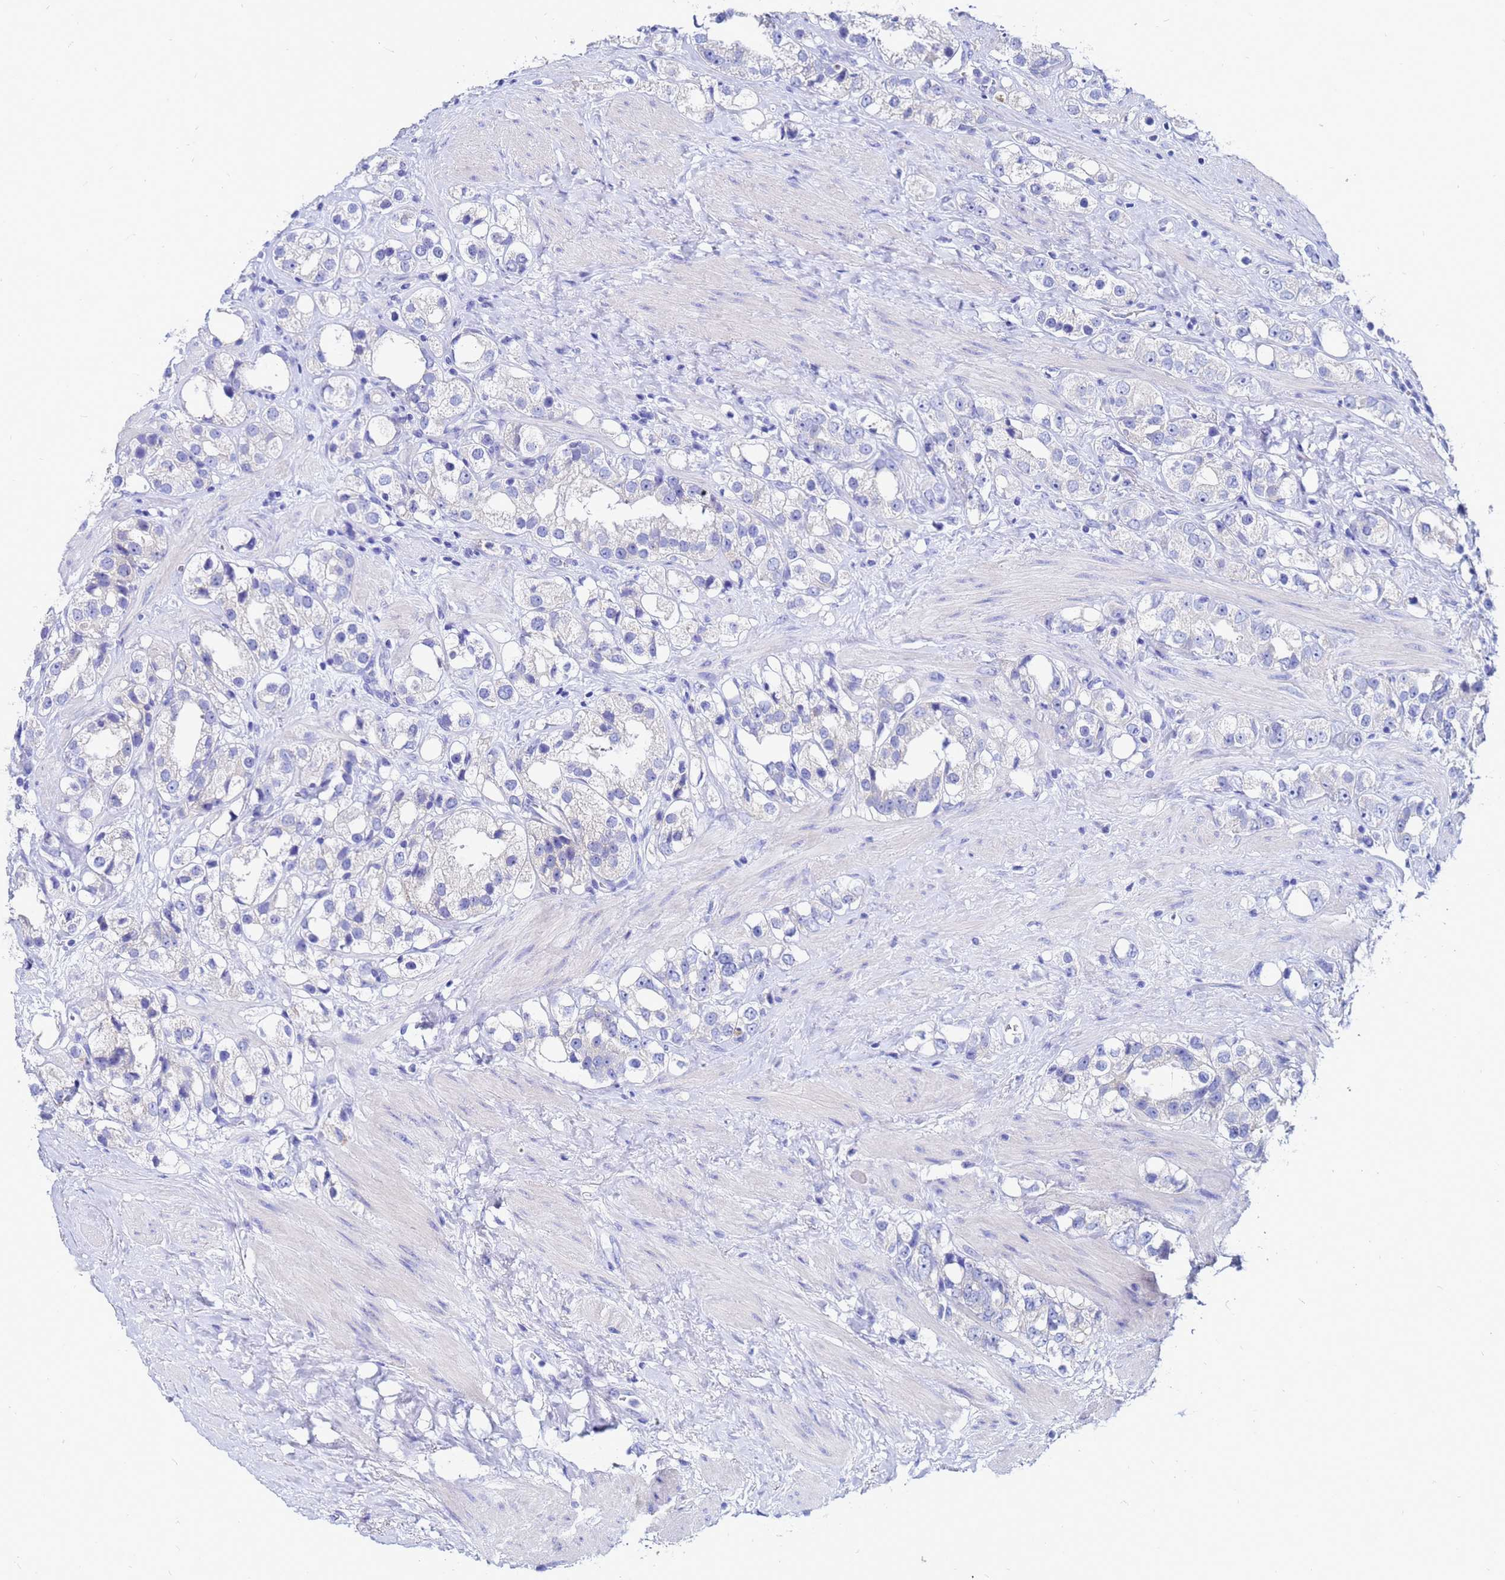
{"staining": {"intensity": "negative", "quantity": "none", "location": "none"}, "tissue": "prostate cancer", "cell_type": "Tumor cells", "image_type": "cancer", "snomed": [{"axis": "morphology", "description": "Adenocarcinoma, NOS"}, {"axis": "topography", "description": "Prostate"}], "caption": "There is no significant positivity in tumor cells of prostate cancer.", "gene": "C2orf72", "patient": {"sex": "male", "age": 79}}